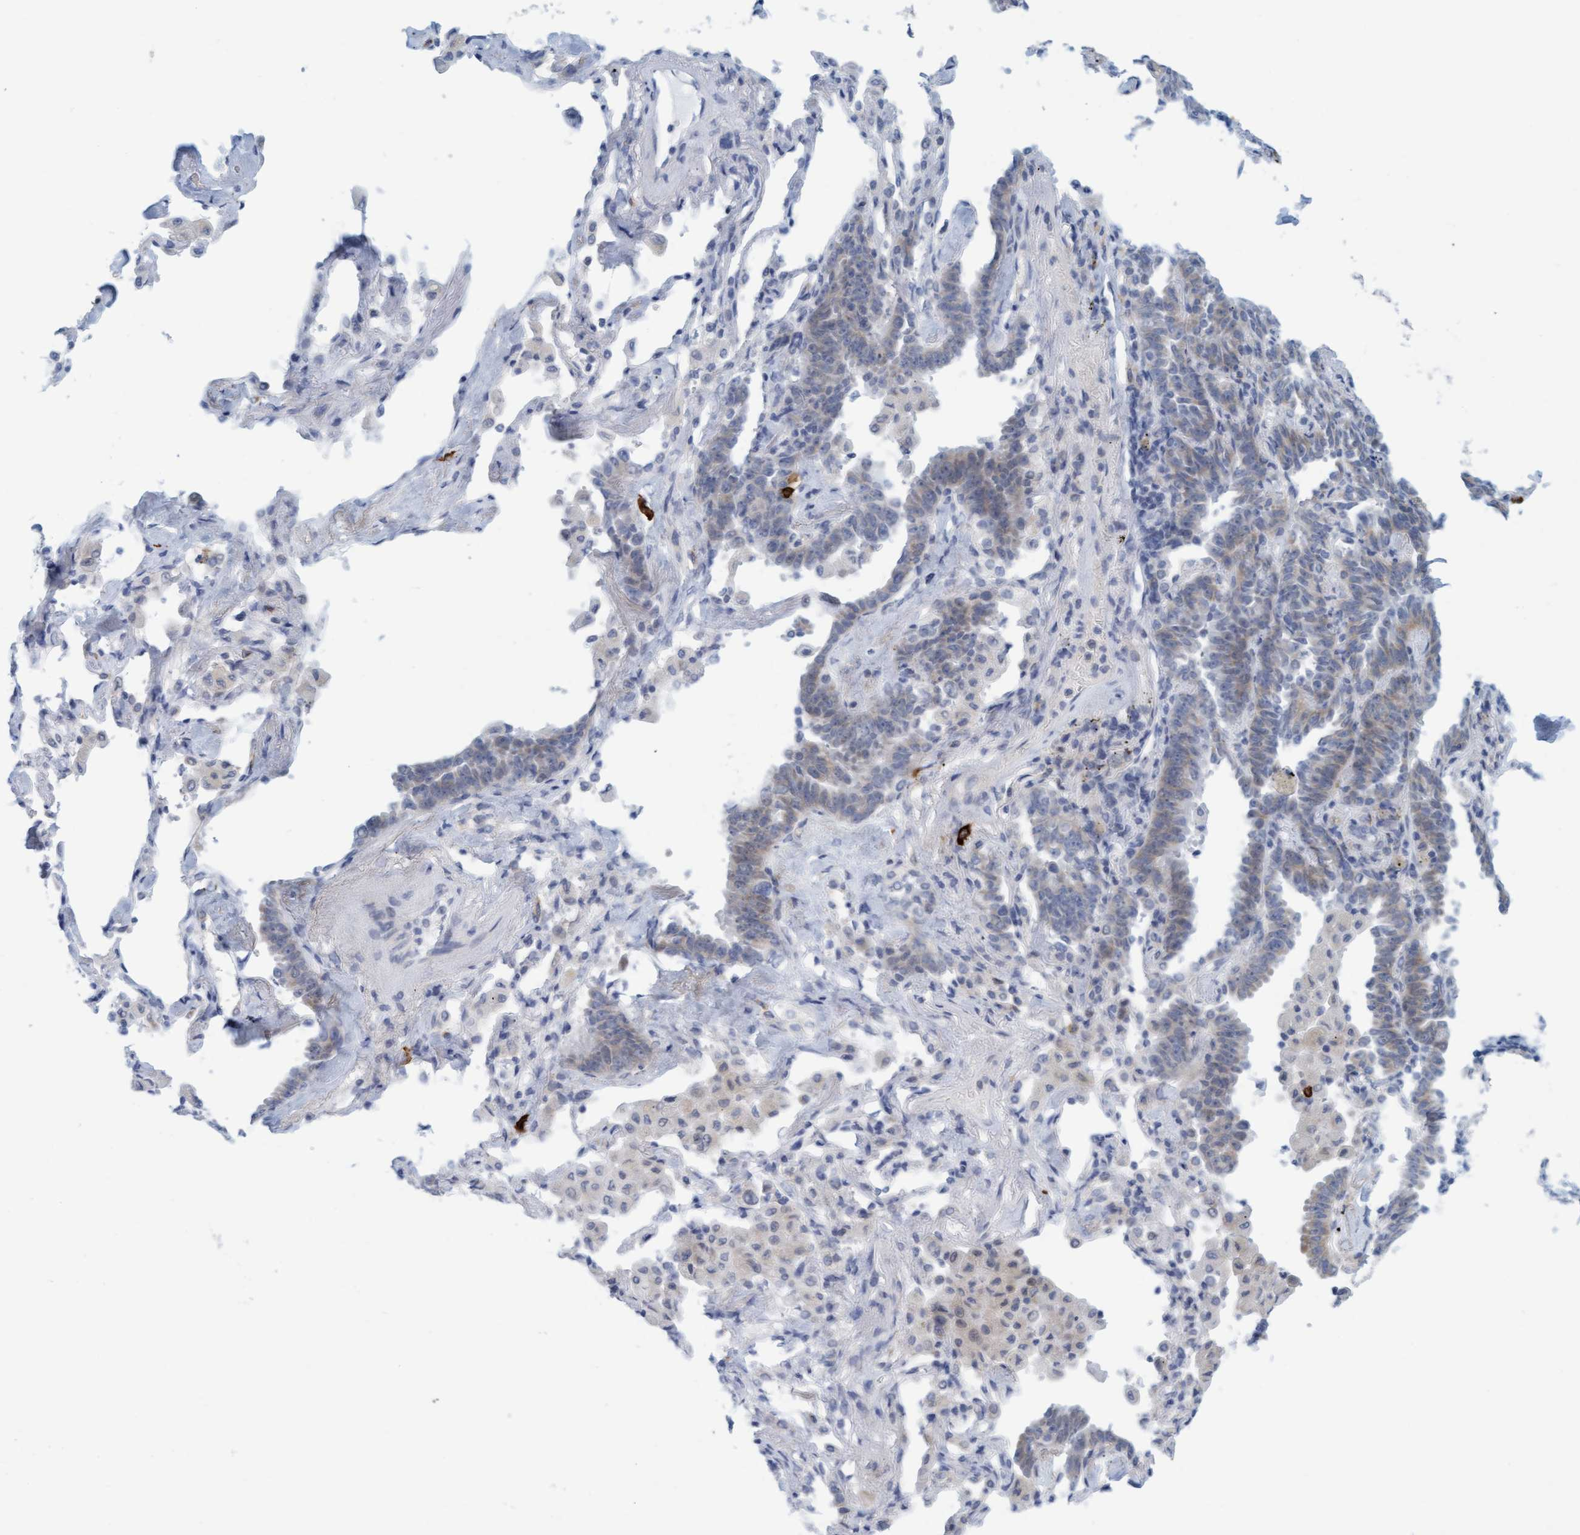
{"staining": {"intensity": "weak", "quantity": "25%-75%", "location": "cytoplasmic/membranous"}, "tissue": "lung cancer", "cell_type": "Tumor cells", "image_type": "cancer", "snomed": [{"axis": "morphology", "description": "Adenocarcinoma, NOS"}, {"axis": "topography", "description": "Lung"}], "caption": "A brown stain labels weak cytoplasmic/membranous positivity of a protein in human lung cancer (adenocarcinoma) tumor cells.", "gene": "CPA3", "patient": {"sex": "female", "age": 64}}